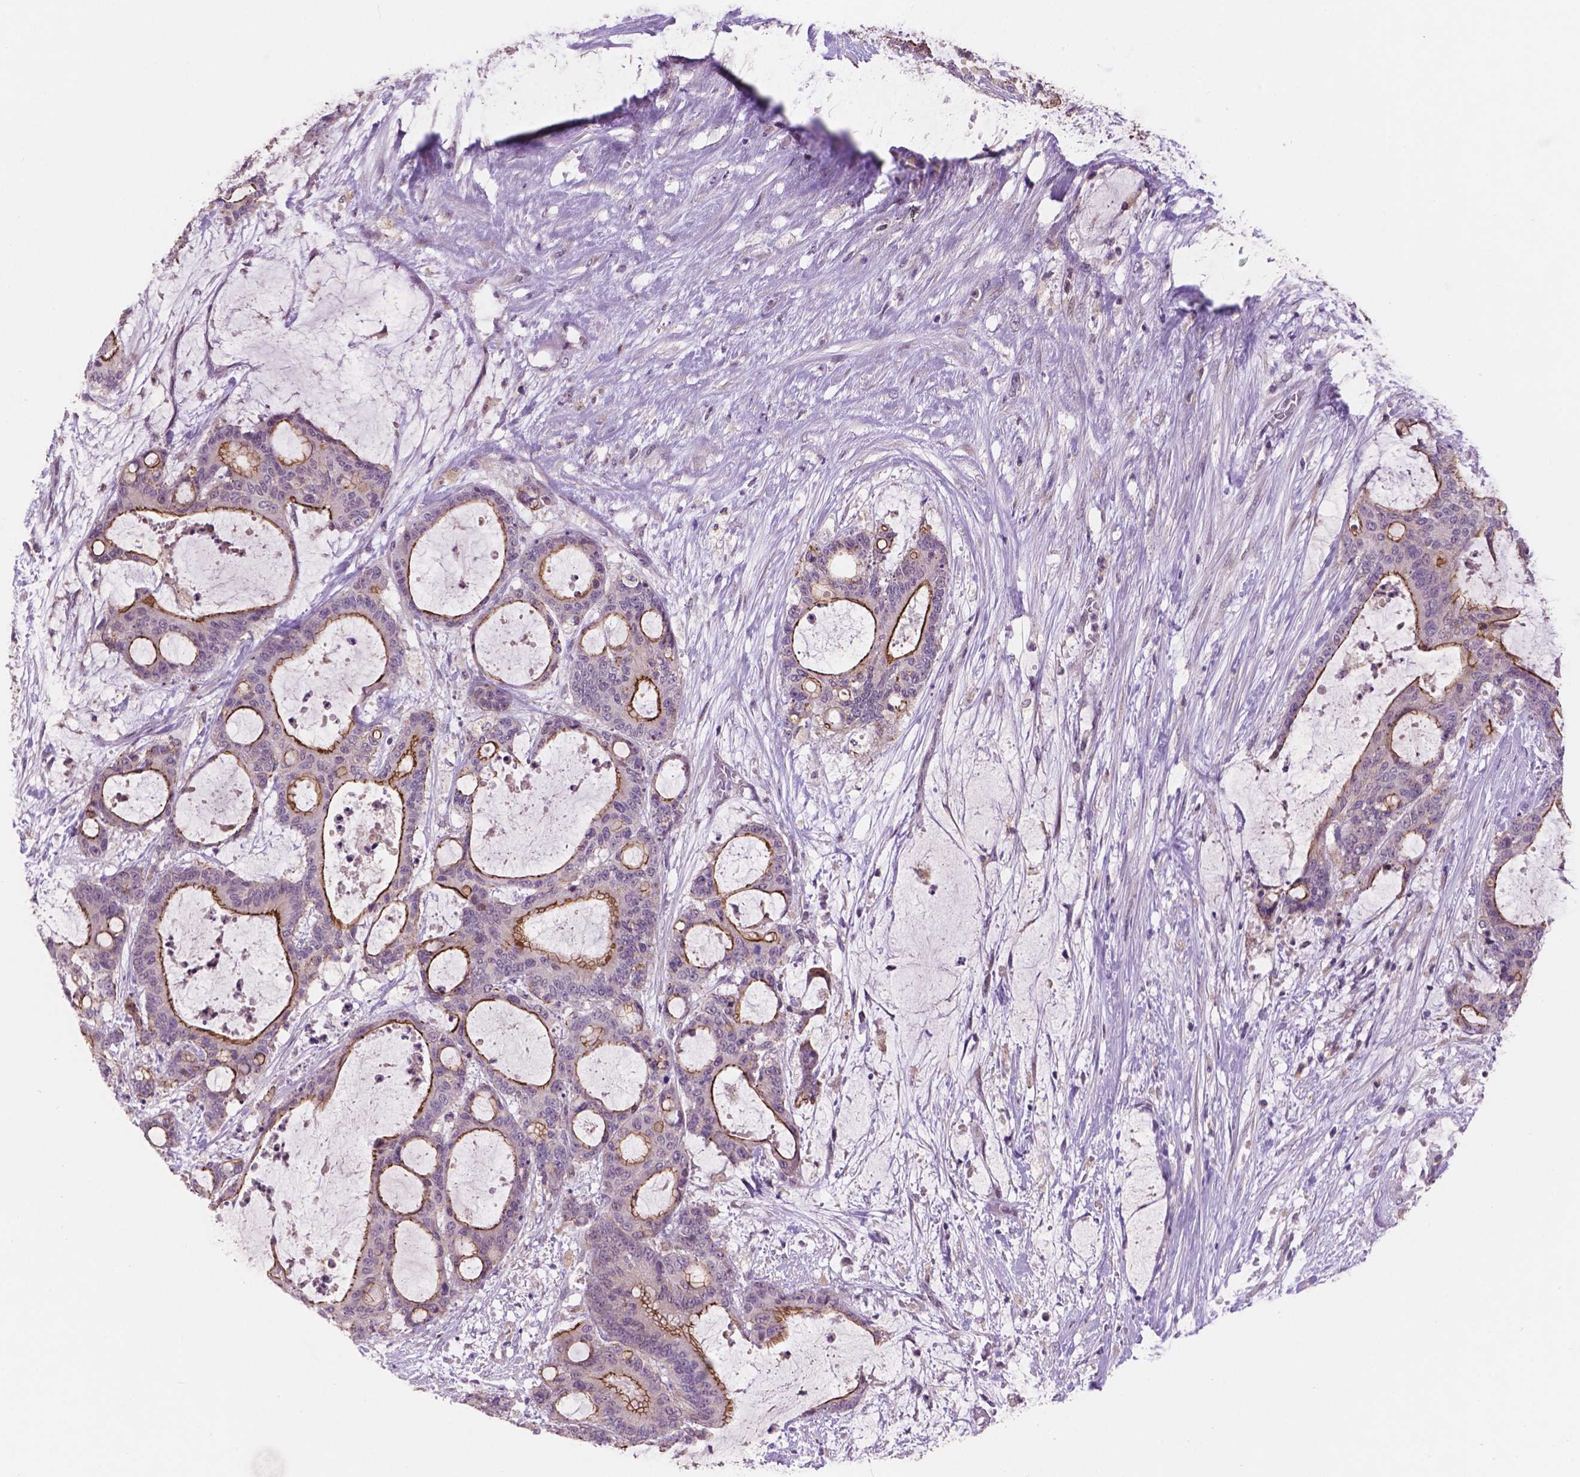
{"staining": {"intensity": "moderate", "quantity": "<25%", "location": "cytoplasmic/membranous"}, "tissue": "liver cancer", "cell_type": "Tumor cells", "image_type": "cancer", "snomed": [{"axis": "morphology", "description": "Normal tissue, NOS"}, {"axis": "morphology", "description": "Cholangiocarcinoma"}, {"axis": "topography", "description": "Liver"}, {"axis": "topography", "description": "Peripheral nerve tissue"}], "caption": "Human liver cancer stained for a protein (brown) demonstrates moderate cytoplasmic/membranous positive expression in approximately <25% of tumor cells.", "gene": "GXYLT2", "patient": {"sex": "female", "age": 73}}